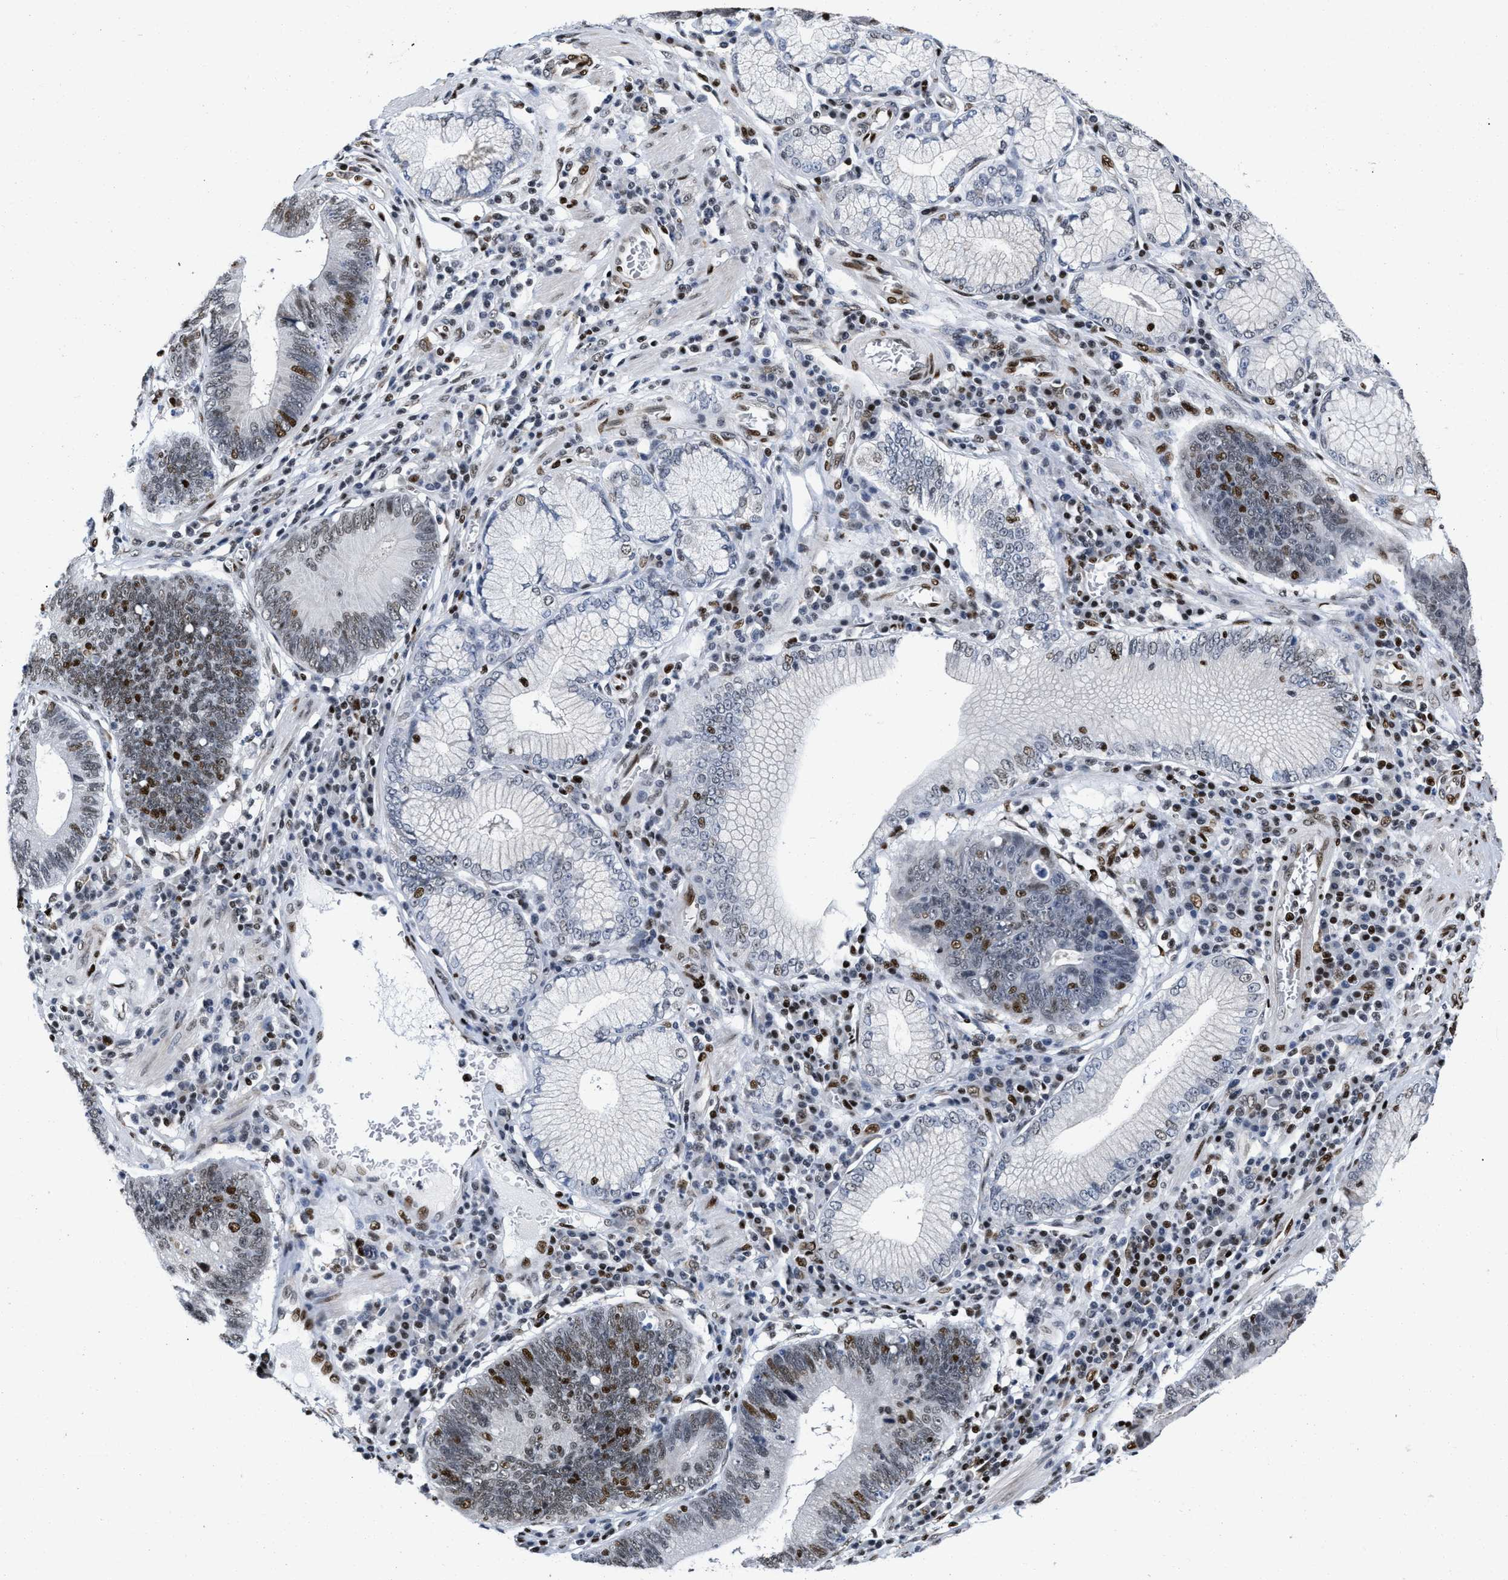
{"staining": {"intensity": "moderate", "quantity": "25%-75%", "location": "nuclear"}, "tissue": "stomach cancer", "cell_type": "Tumor cells", "image_type": "cancer", "snomed": [{"axis": "morphology", "description": "Adenocarcinoma, NOS"}, {"axis": "topography", "description": "Stomach"}], "caption": "High-power microscopy captured an immunohistochemistry (IHC) micrograph of stomach cancer (adenocarcinoma), revealing moderate nuclear expression in about 25%-75% of tumor cells.", "gene": "CREB1", "patient": {"sex": "male", "age": 59}}